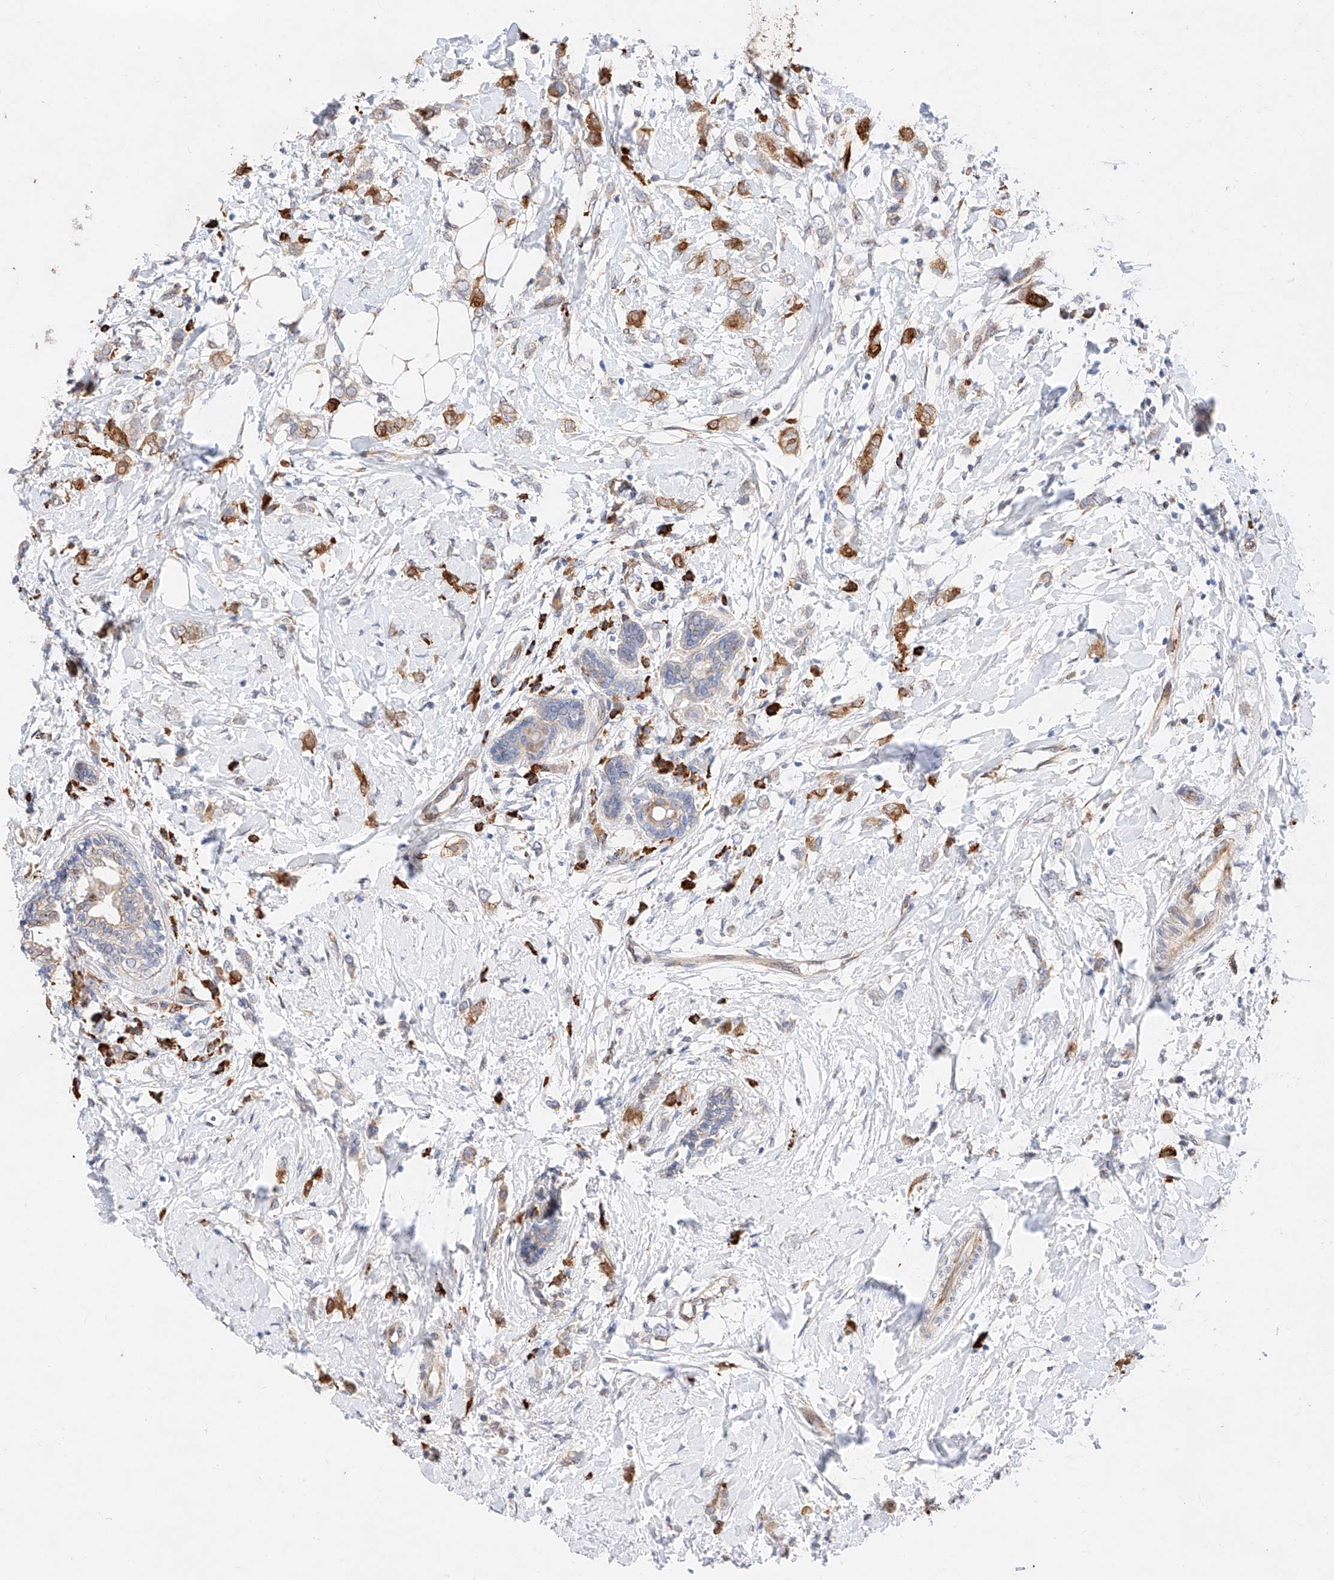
{"staining": {"intensity": "weak", "quantity": "25%-75%", "location": "cytoplasmic/membranous"}, "tissue": "breast cancer", "cell_type": "Tumor cells", "image_type": "cancer", "snomed": [{"axis": "morphology", "description": "Normal tissue, NOS"}, {"axis": "morphology", "description": "Lobular carcinoma"}, {"axis": "topography", "description": "Breast"}], "caption": "Immunohistochemistry staining of breast cancer (lobular carcinoma), which demonstrates low levels of weak cytoplasmic/membranous positivity in approximately 25%-75% of tumor cells indicating weak cytoplasmic/membranous protein expression. The staining was performed using DAB (brown) for protein detection and nuclei were counterstained in hematoxylin (blue).", "gene": "ATP9B", "patient": {"sex": "female", "age": 47}}